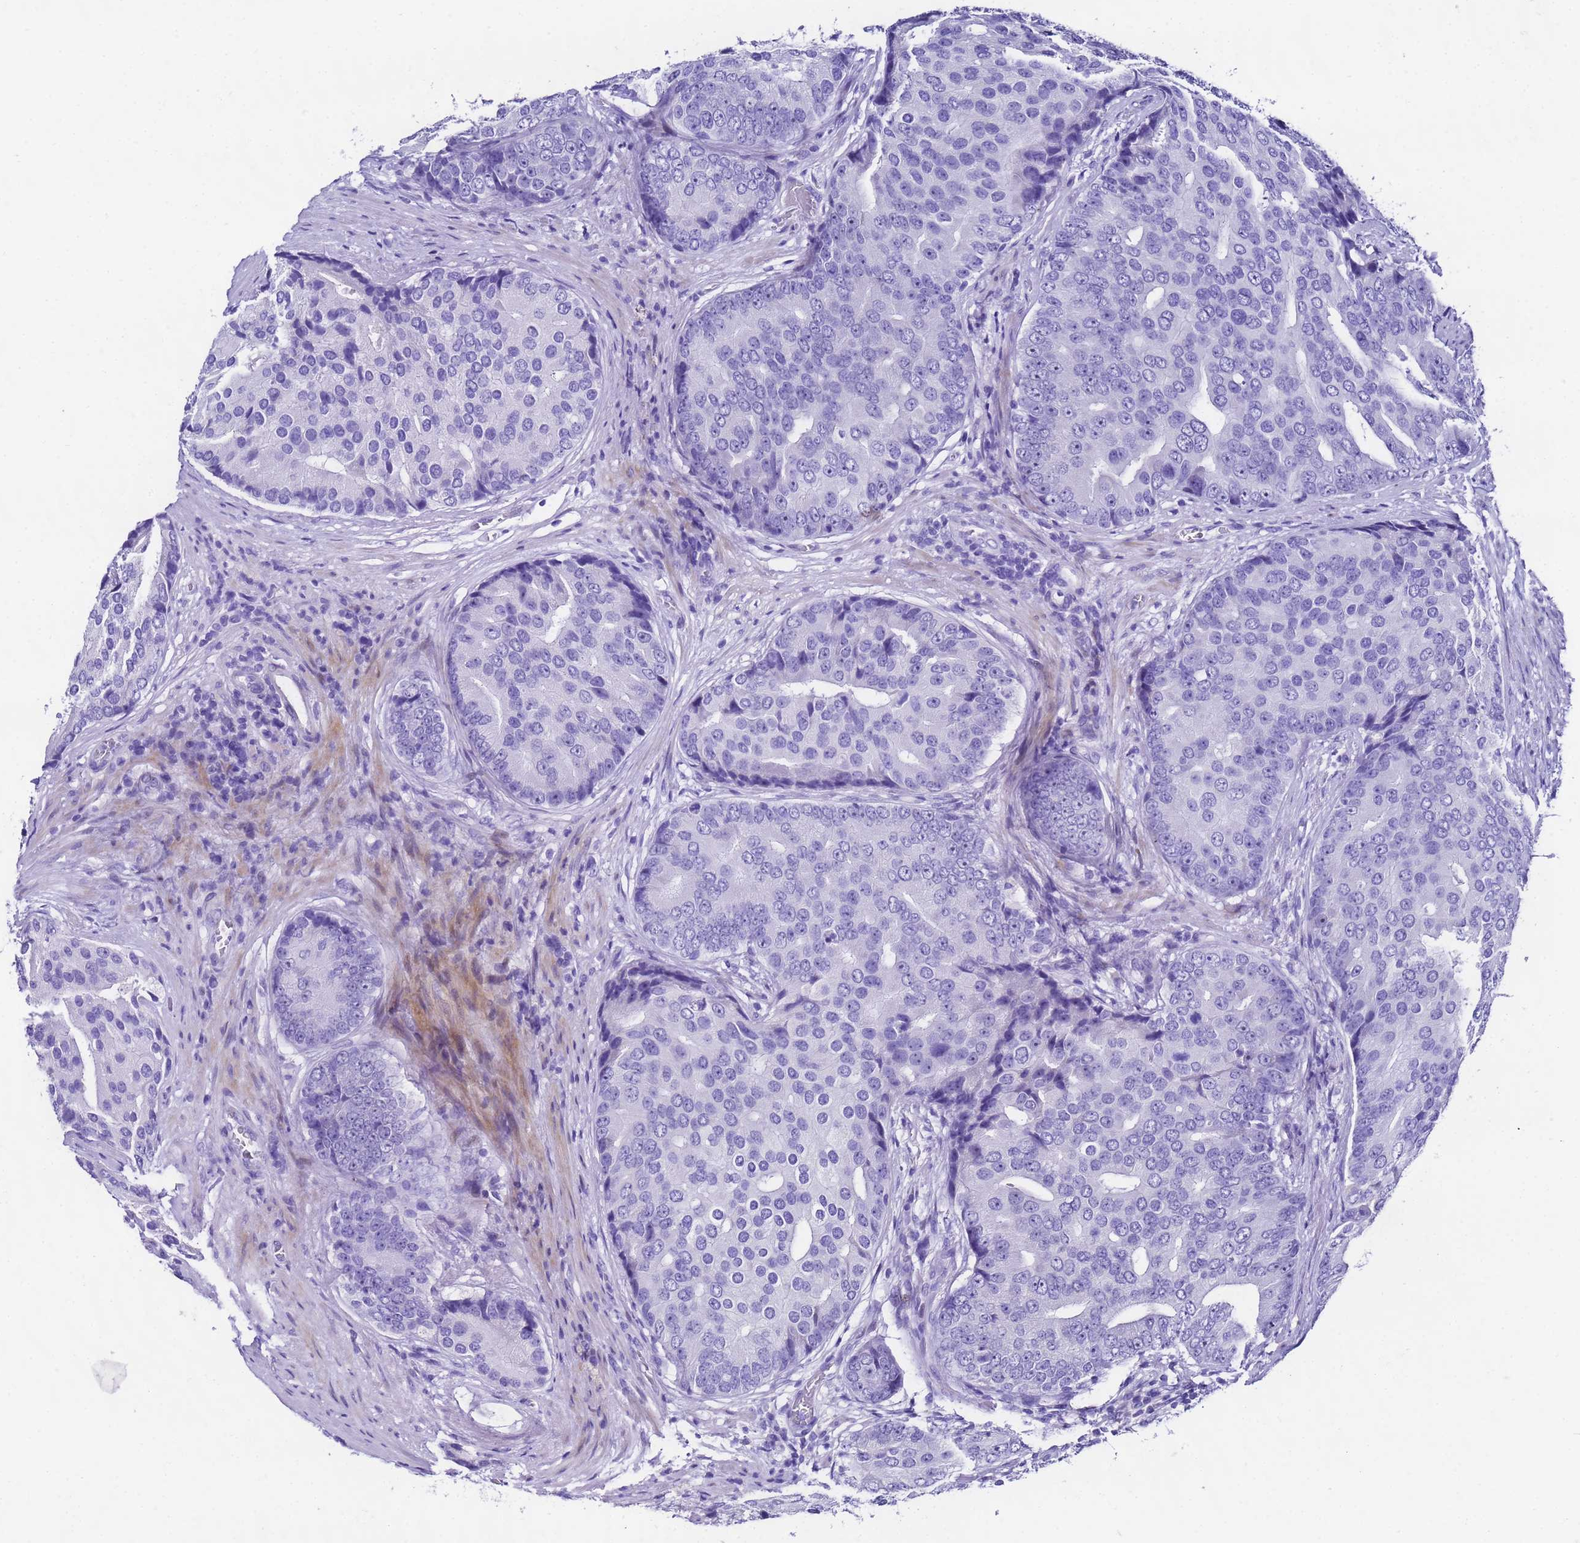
{"staining": {"intensity": "negative", "quantity": "none", "location": "none"}, "tissue": "prostate cancer", "cell_type": "Tumor cells", "image_type": "cancer", "snomed": [{"axis": "morphology", "description": "Adenocarcinoma, High grade"}, {"axis": "topography", "description": "Prostate"}], "caption": "A high-resolution histopathology image shows immunohistochemistry staining of high-grade adenocarcinoma (prostate), which shows no significant positivity in tumor cells.", "gene": "UGT2B10", "patient": {"sex": "male", "age": 62}}